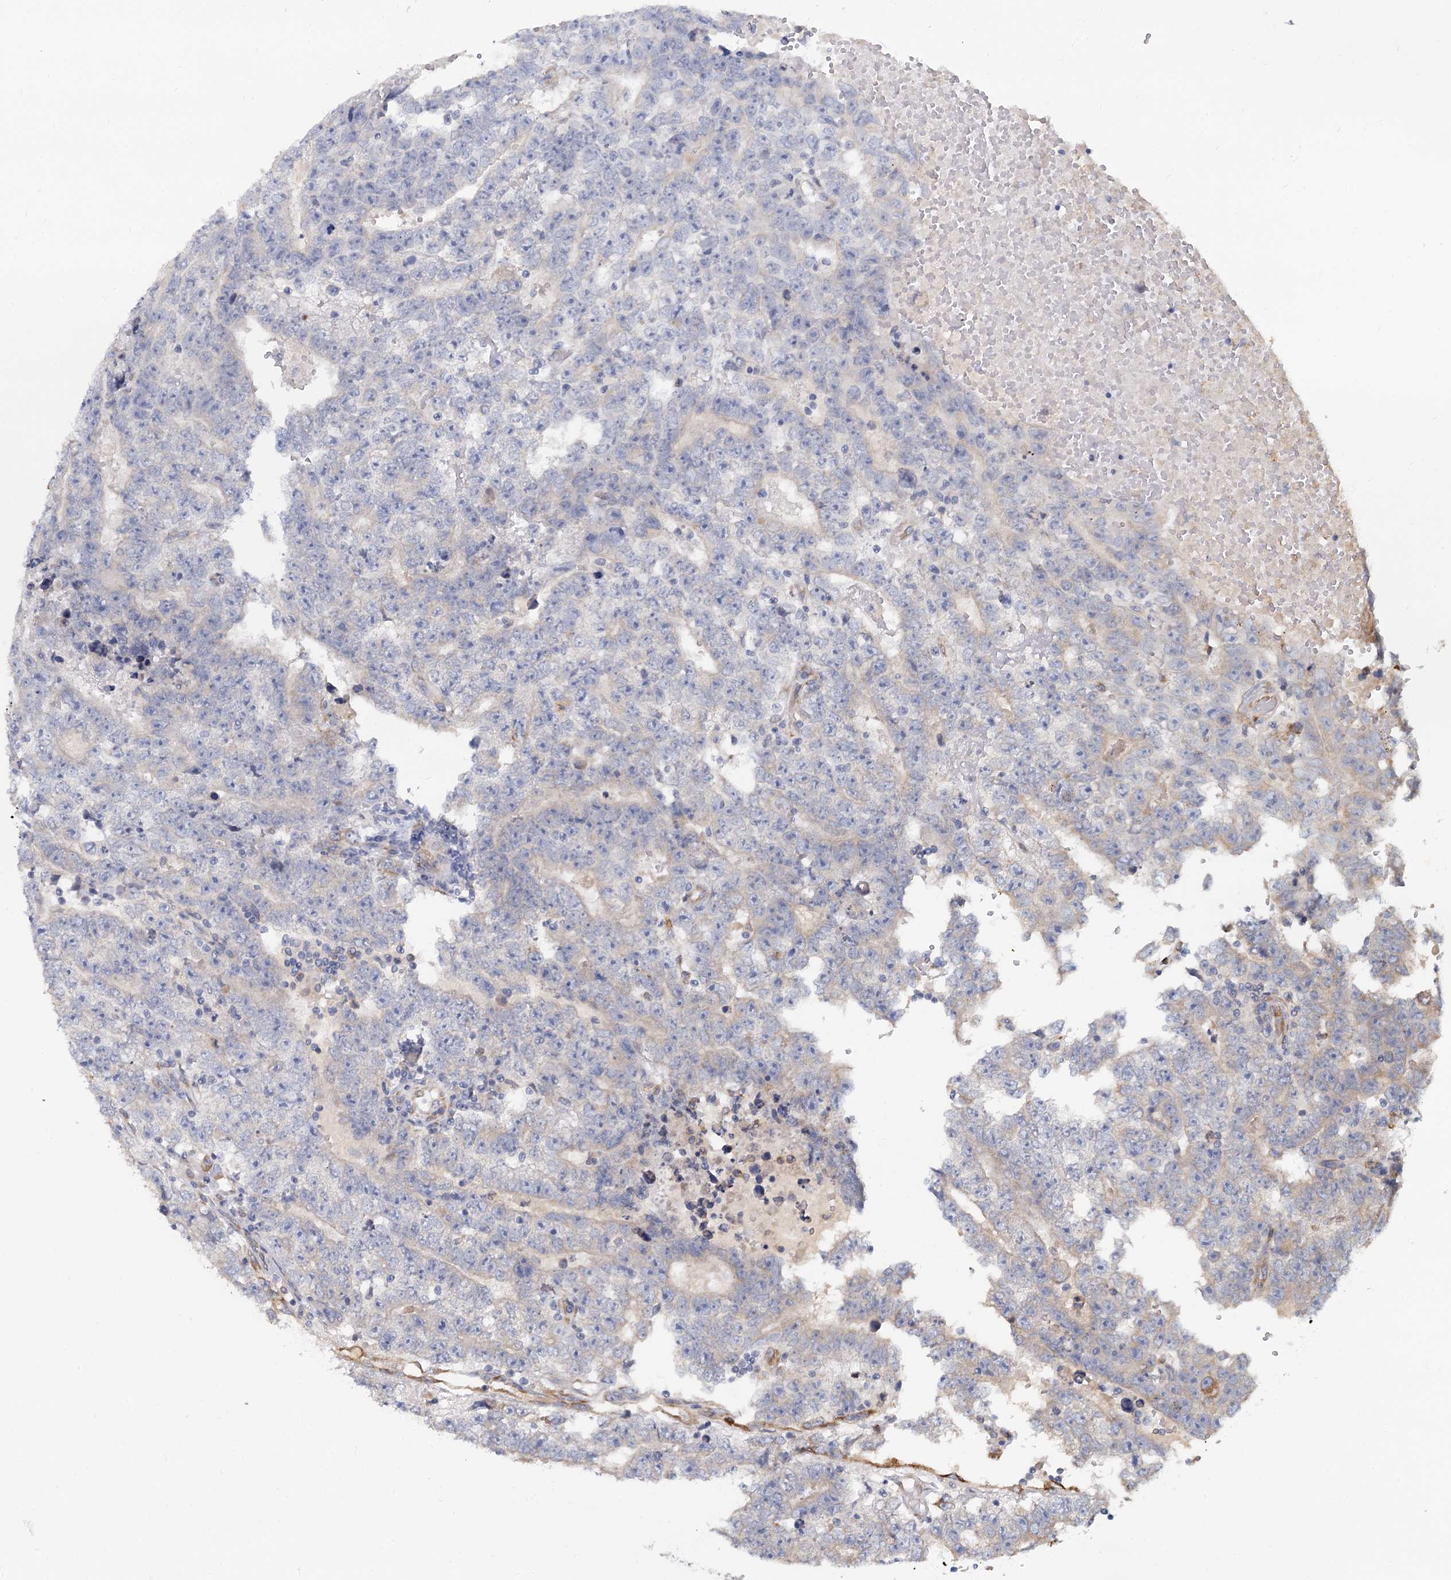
{"staining": {"intensity": "negative", "quantity": "none", "location": "none"}, "tissue": "testis cancer", "cell_type": "Tumor cells", "image_type": "cancer", "snomed": [{"axis": "morphology", "description": "Carcinoma, Embryonal, NOS"}, {"axis": "topography", "description": "Testis"}], "caption": "High magnification brightfield microscopy of testis cancer (embryonal carcinoma) stained with DAB (brown) and counterstained with hematoxylin (blue): tumor cells show no significant positivity.", "gene": "LRRC51", "patient": {"sex": "male", "age": 25}}